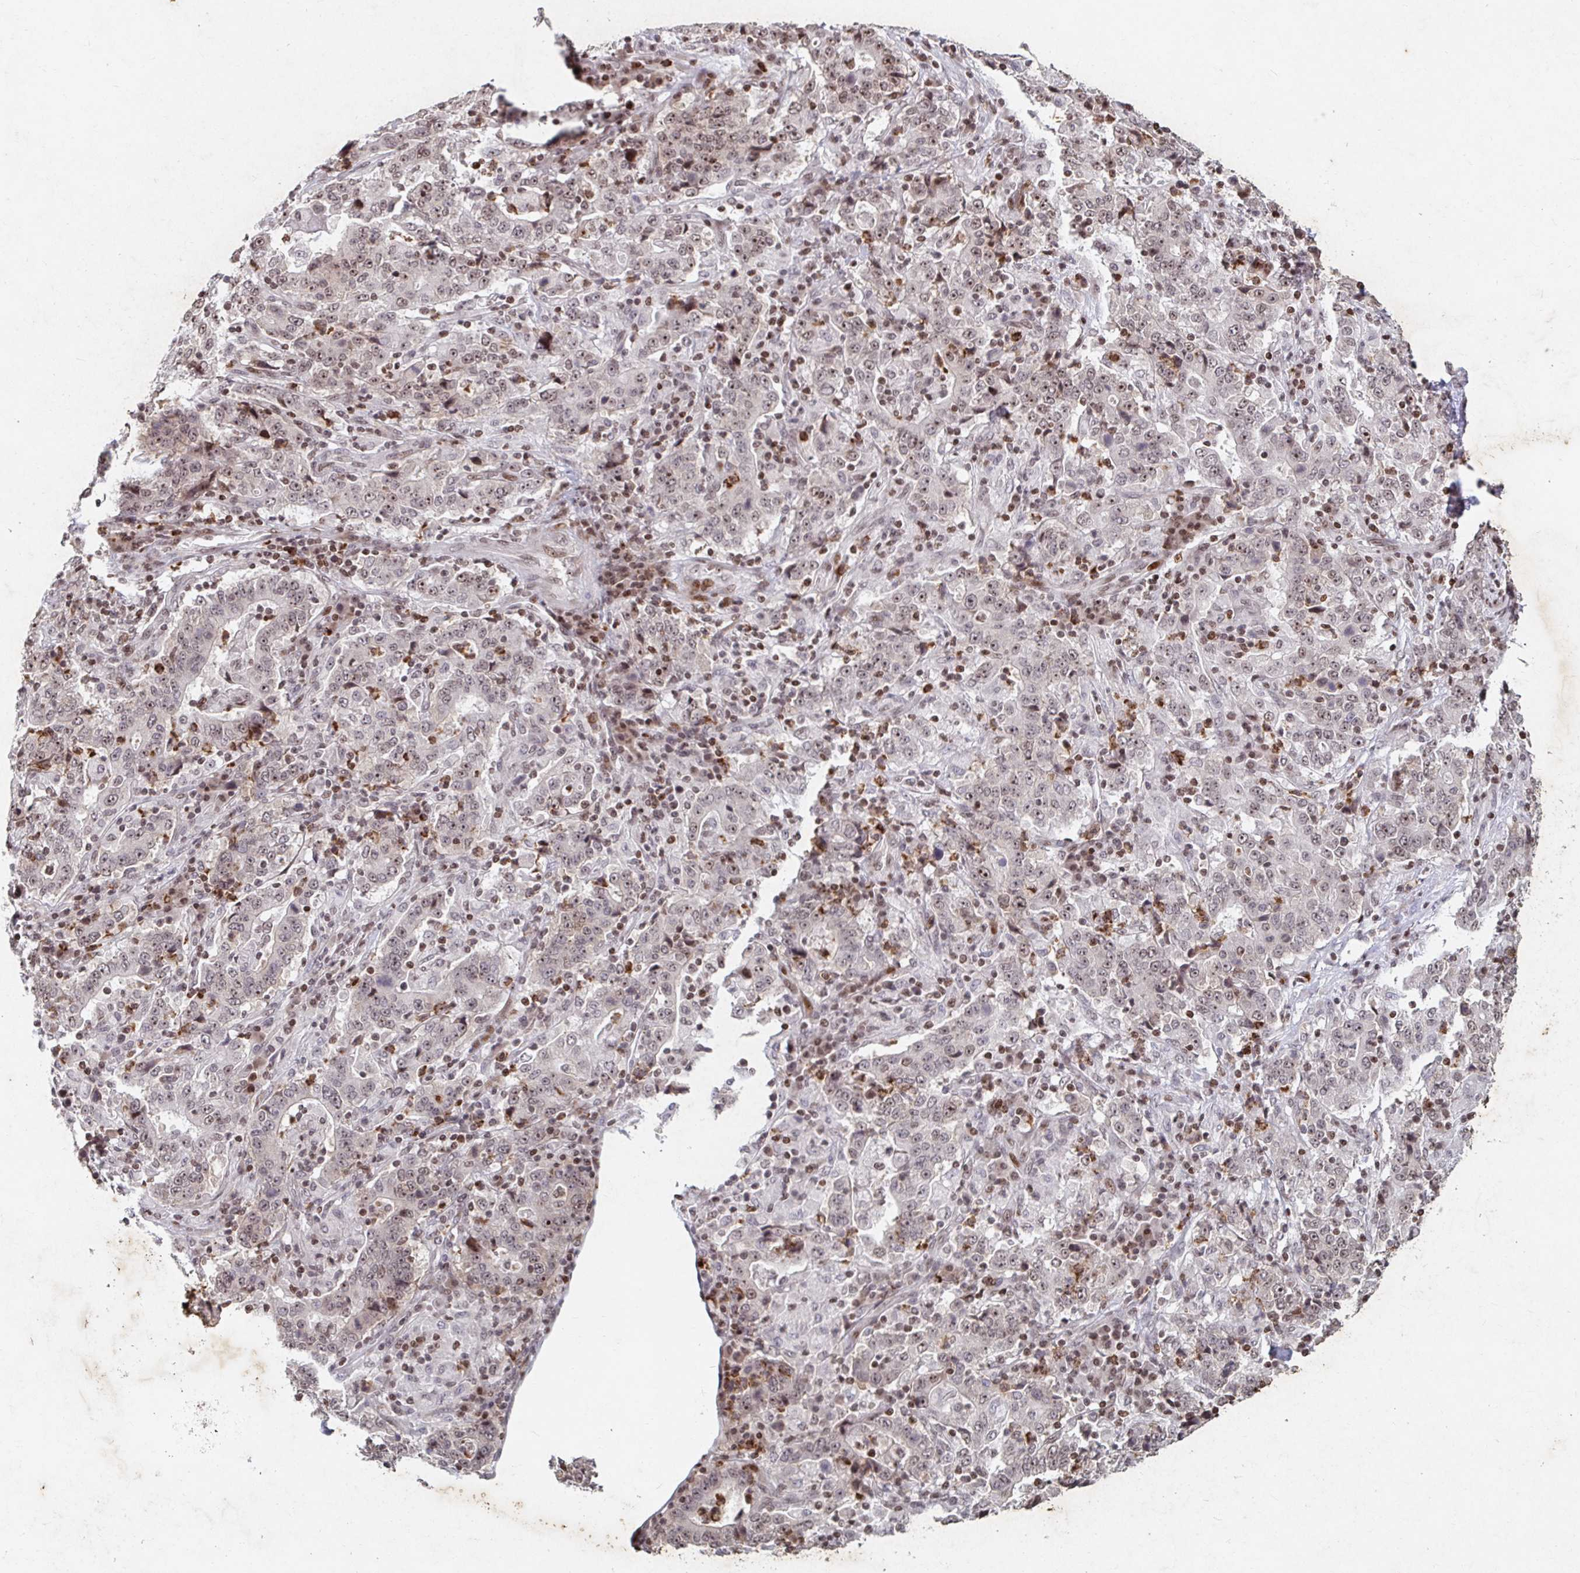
{"staining": {"intensity": "weak", "quantity": "25%-75%", "location": "nuclear"}, "tissue": "stomach cancer", "cell_type": "Tumor cells", "image_type": "cancer", "snomed": [{"axis": "morphology", "description": "Normal tissue, NOS"}, {"axis": "morphology", "description": "Adenocarcinoma, NOS"}, {"axis": "topography", "description": "Stomach, upper"}, {"axis": "topography", "description": "Stomach"}], "caption": "The image displays staining of stomach cancer, revealing weak nuclear protein expression (brown color) within tumor cells. Ihc stains the protein of interest in brown and the nuclei are stained blue.", "gene": "C19orf53", "patient": {"sex": "male", "age": 59}}